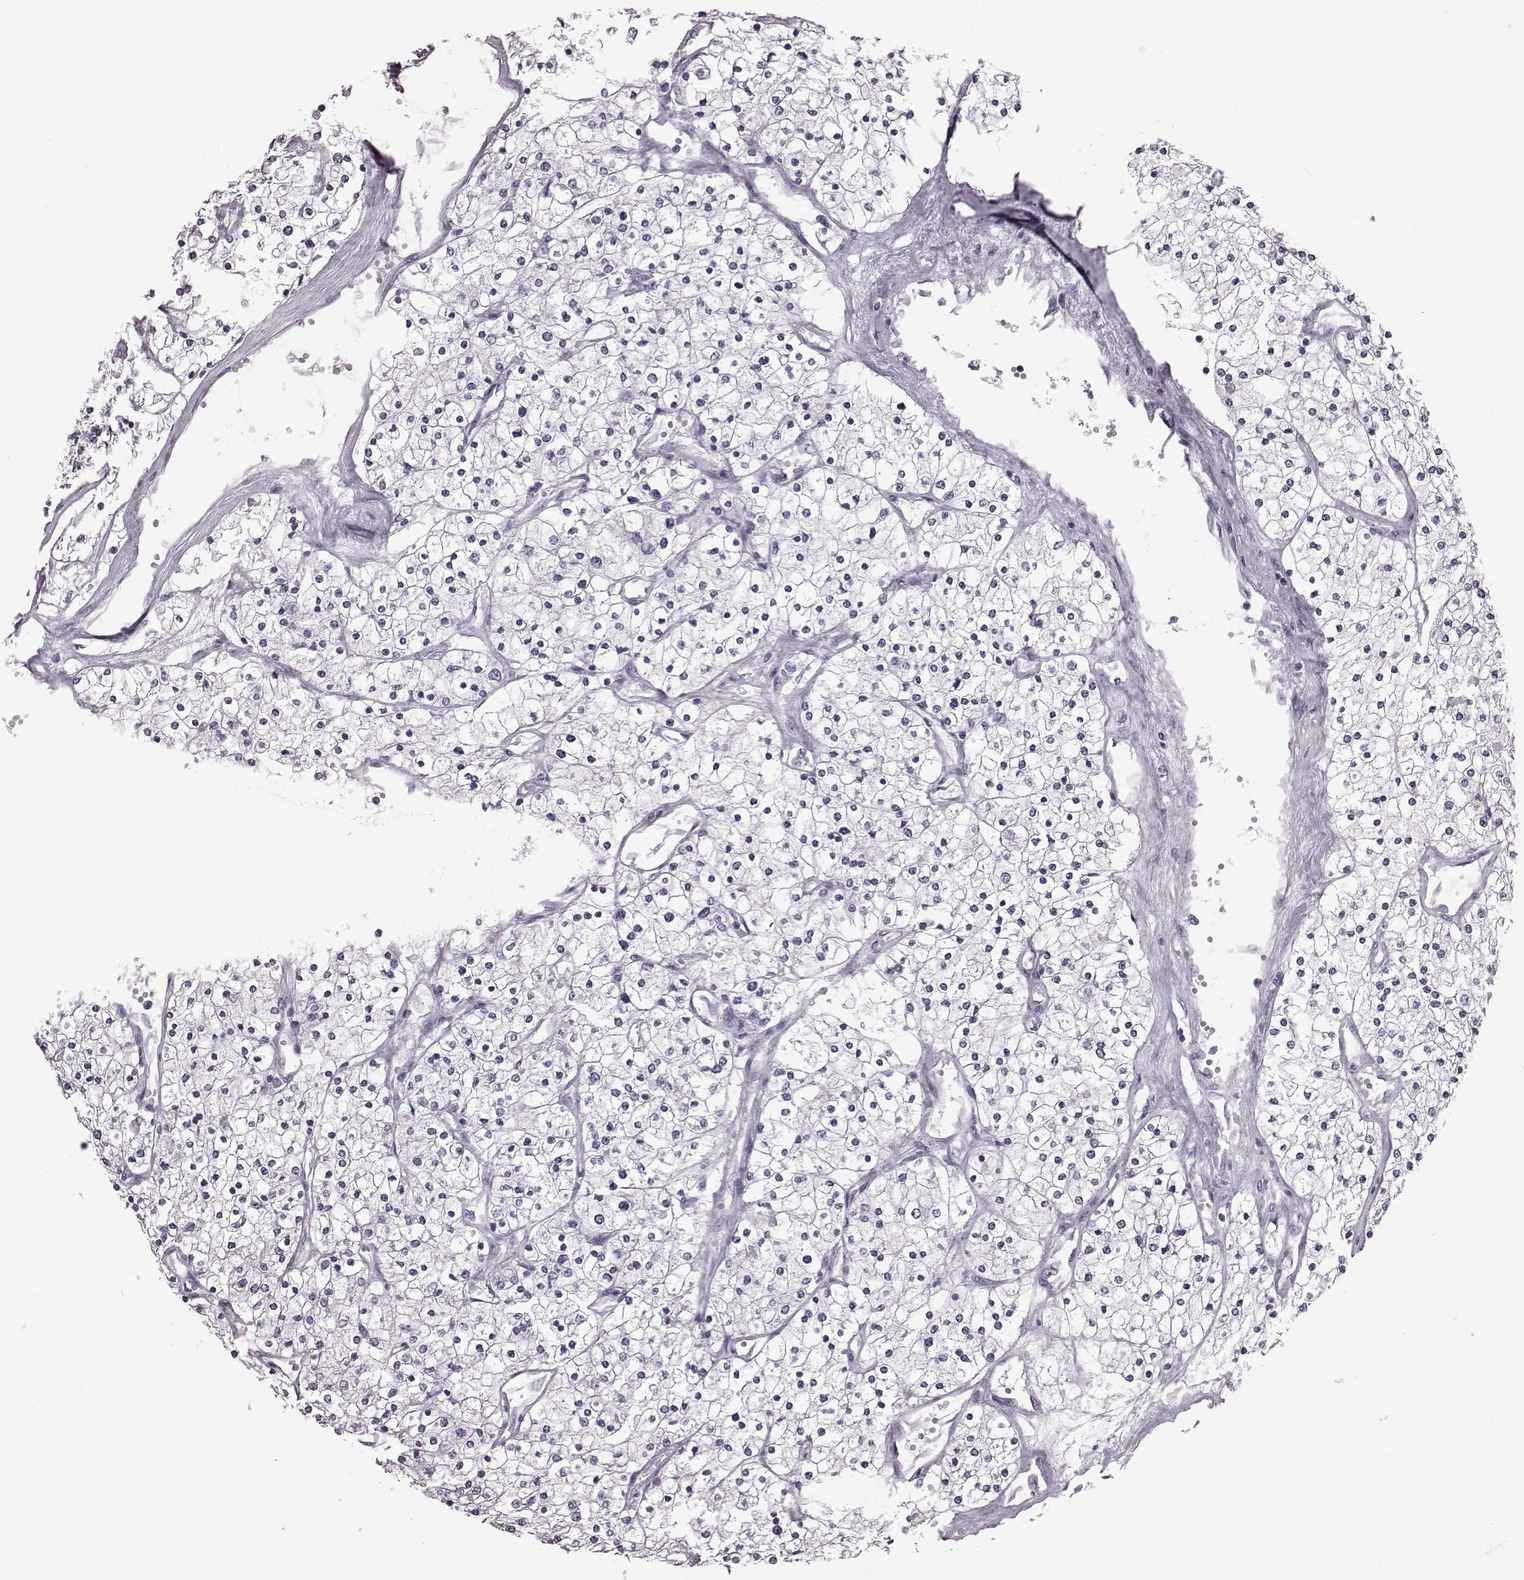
{"staining": {"intensity": "negative", "quantity": "none", "location": "none"}, "tissue": "renal cancer", "cell_type": "Tumor cells", "image_type": "cancer", "snomed": [{"axis": "morphology", "description": "Adenocarcinoma, NOS"}, {"axis": "topography", "description": "Kidney"}], "caption": "DAB (3,3'-diaminobenzidine) immunohistochemical staining of human adenocarcinoma (renal) demonstrates no significant staining in tumor cells.", "gene": "JSRP1", "patient": {"sex": "male", "age": 80}}